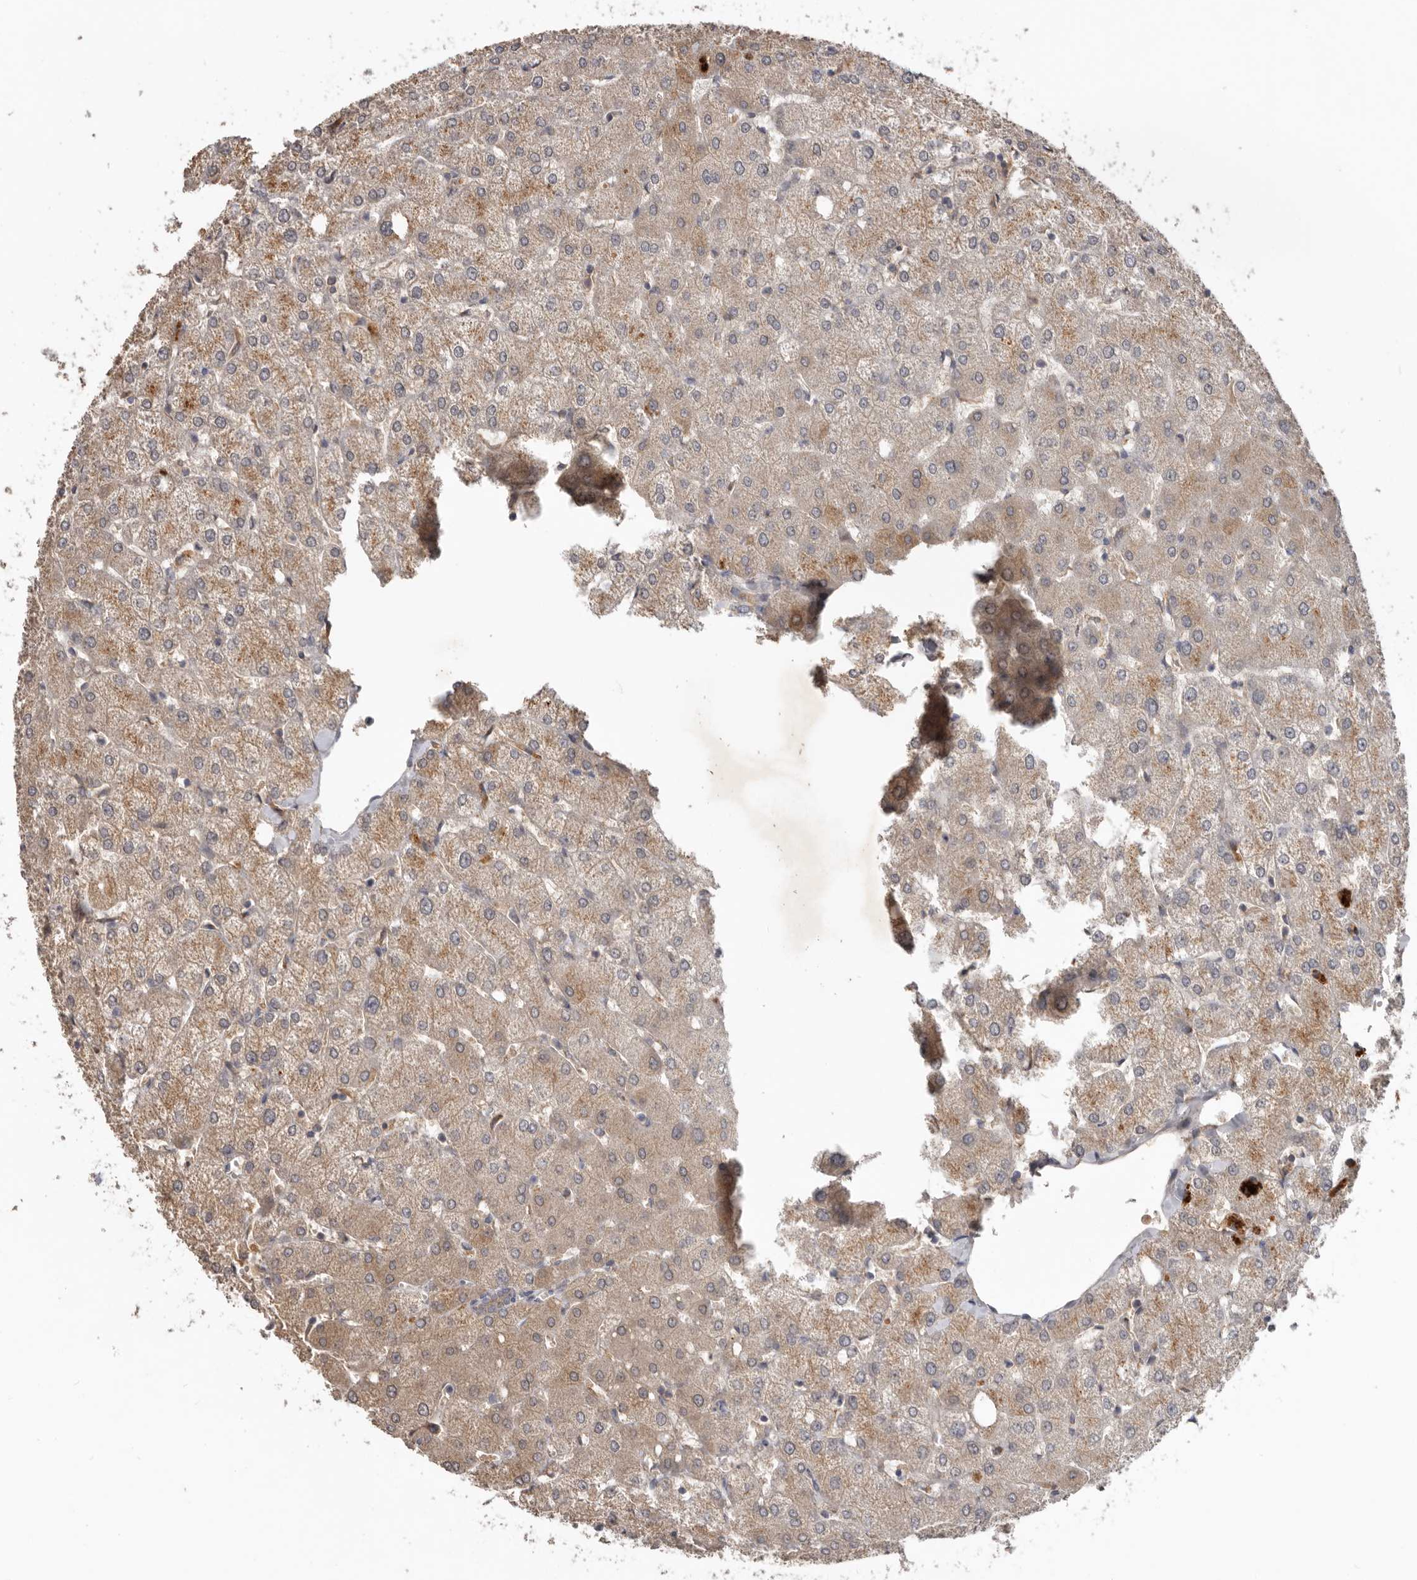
{"staining": {"intensity": "moderate", "quantity": ">75%", "location": "cytoplasmic/membranous"}, "tissue": "liver", "cell_type": "Cholangiocytes", "image_type": "normal", "snomed": [{"axis": "morphology", "description": "Normal tissue, NOS"}, {"axis": "topography", "description": "Liver"}], "caption": "This is a micrograph of immunohistochemistry staining of unremarkable liver, which shows moderate staining in the cytoplasmic/membranous of cholangiocytes.", "gene": "NMUR1", "patient": {"sex": "female", "age": 54}}